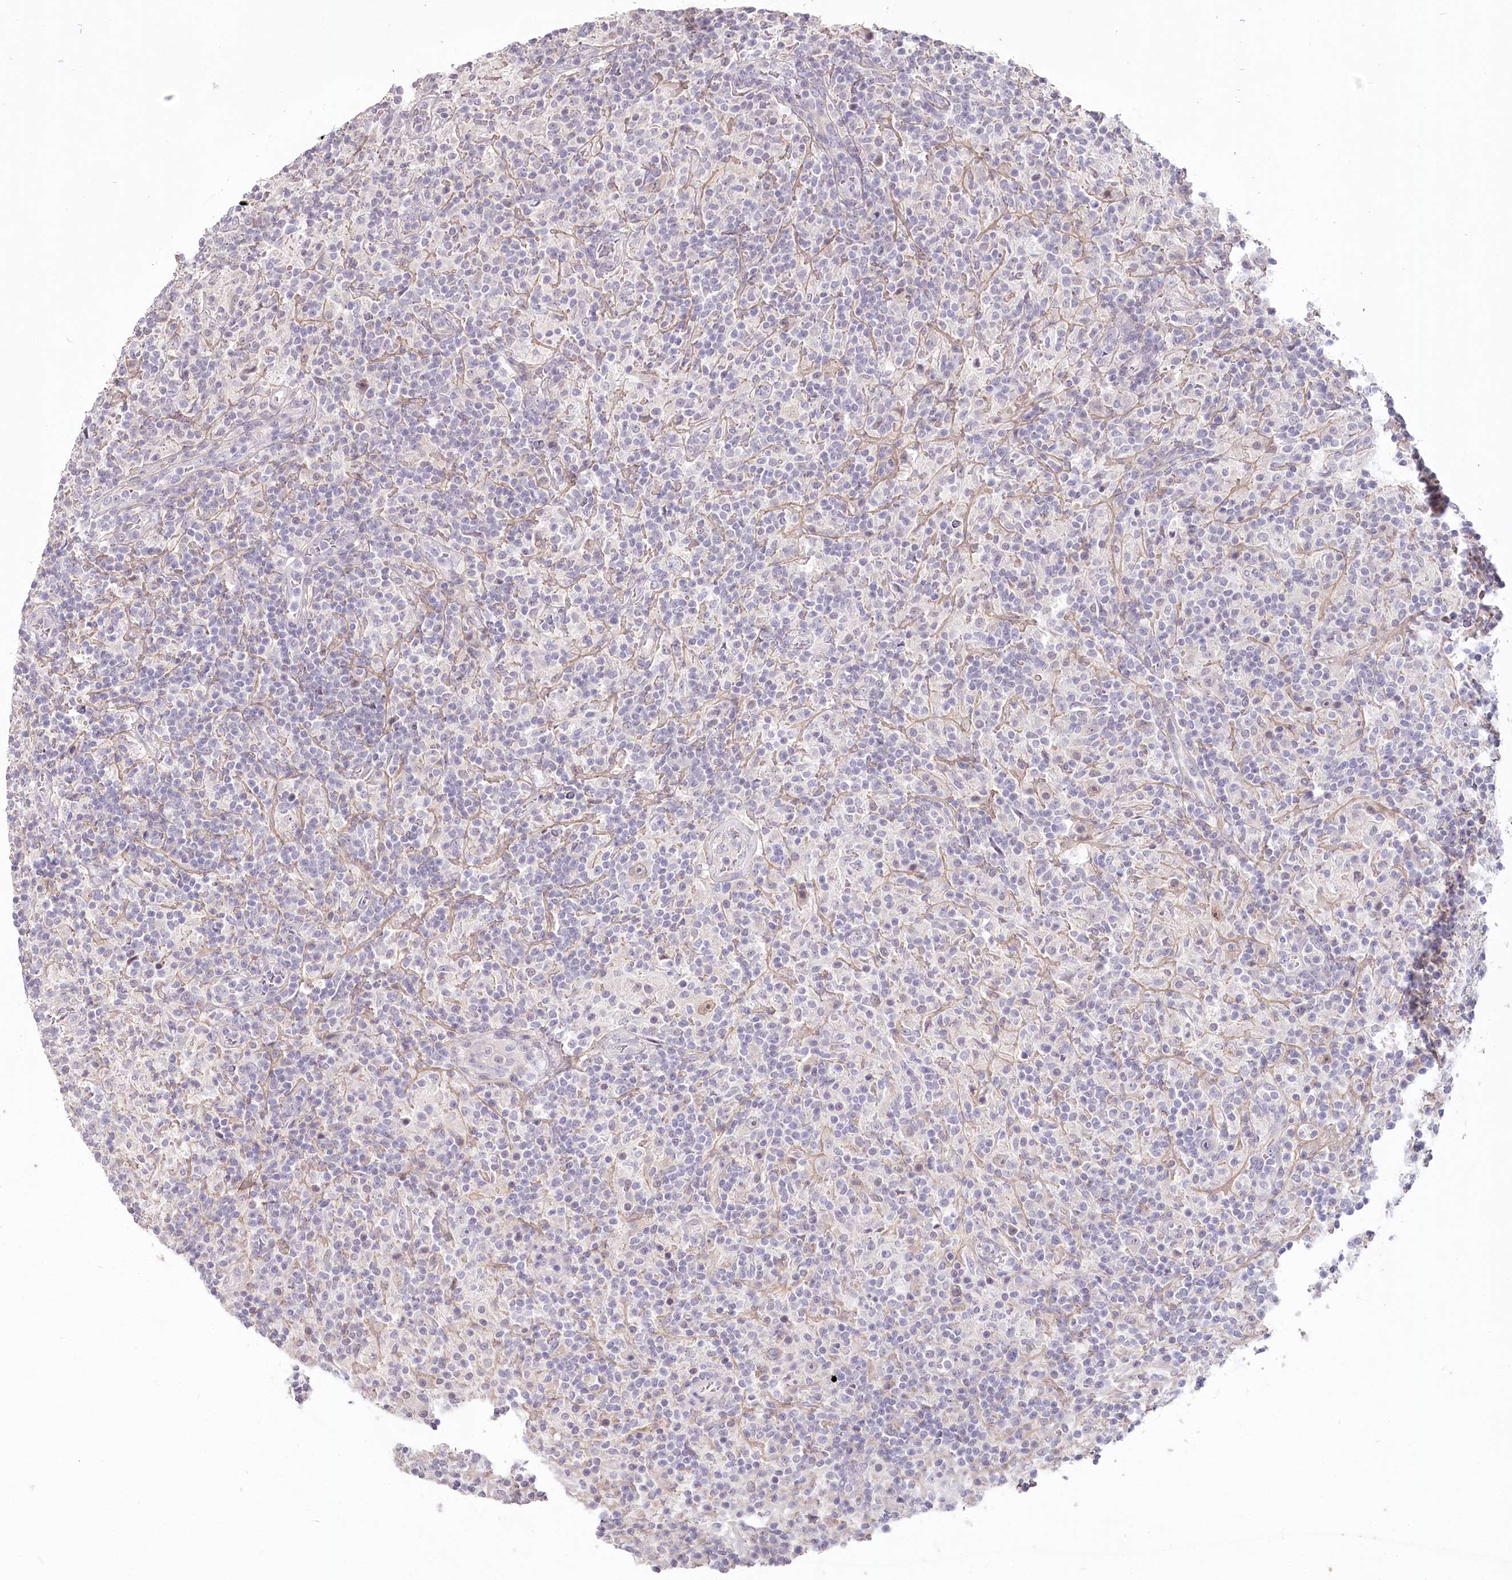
{"staining": {"intensity": "negative", "quantity": "none", "location": "none"}, "tissue": "lymphoma", "cell_type": "Tumor cells", "image_type": "cancer", "snomed": [{"axis": "morphology", "description": "Hodgkin's disease, NOS"}, {"axis": "topography", "description": "Lymph node"}], "caption": "Photomicrograph shows no protein positivity in tumor cells of Hodgkin's disease tissue.", "gene": "USP11", "patient": {"sex": "male", "age": 70}}